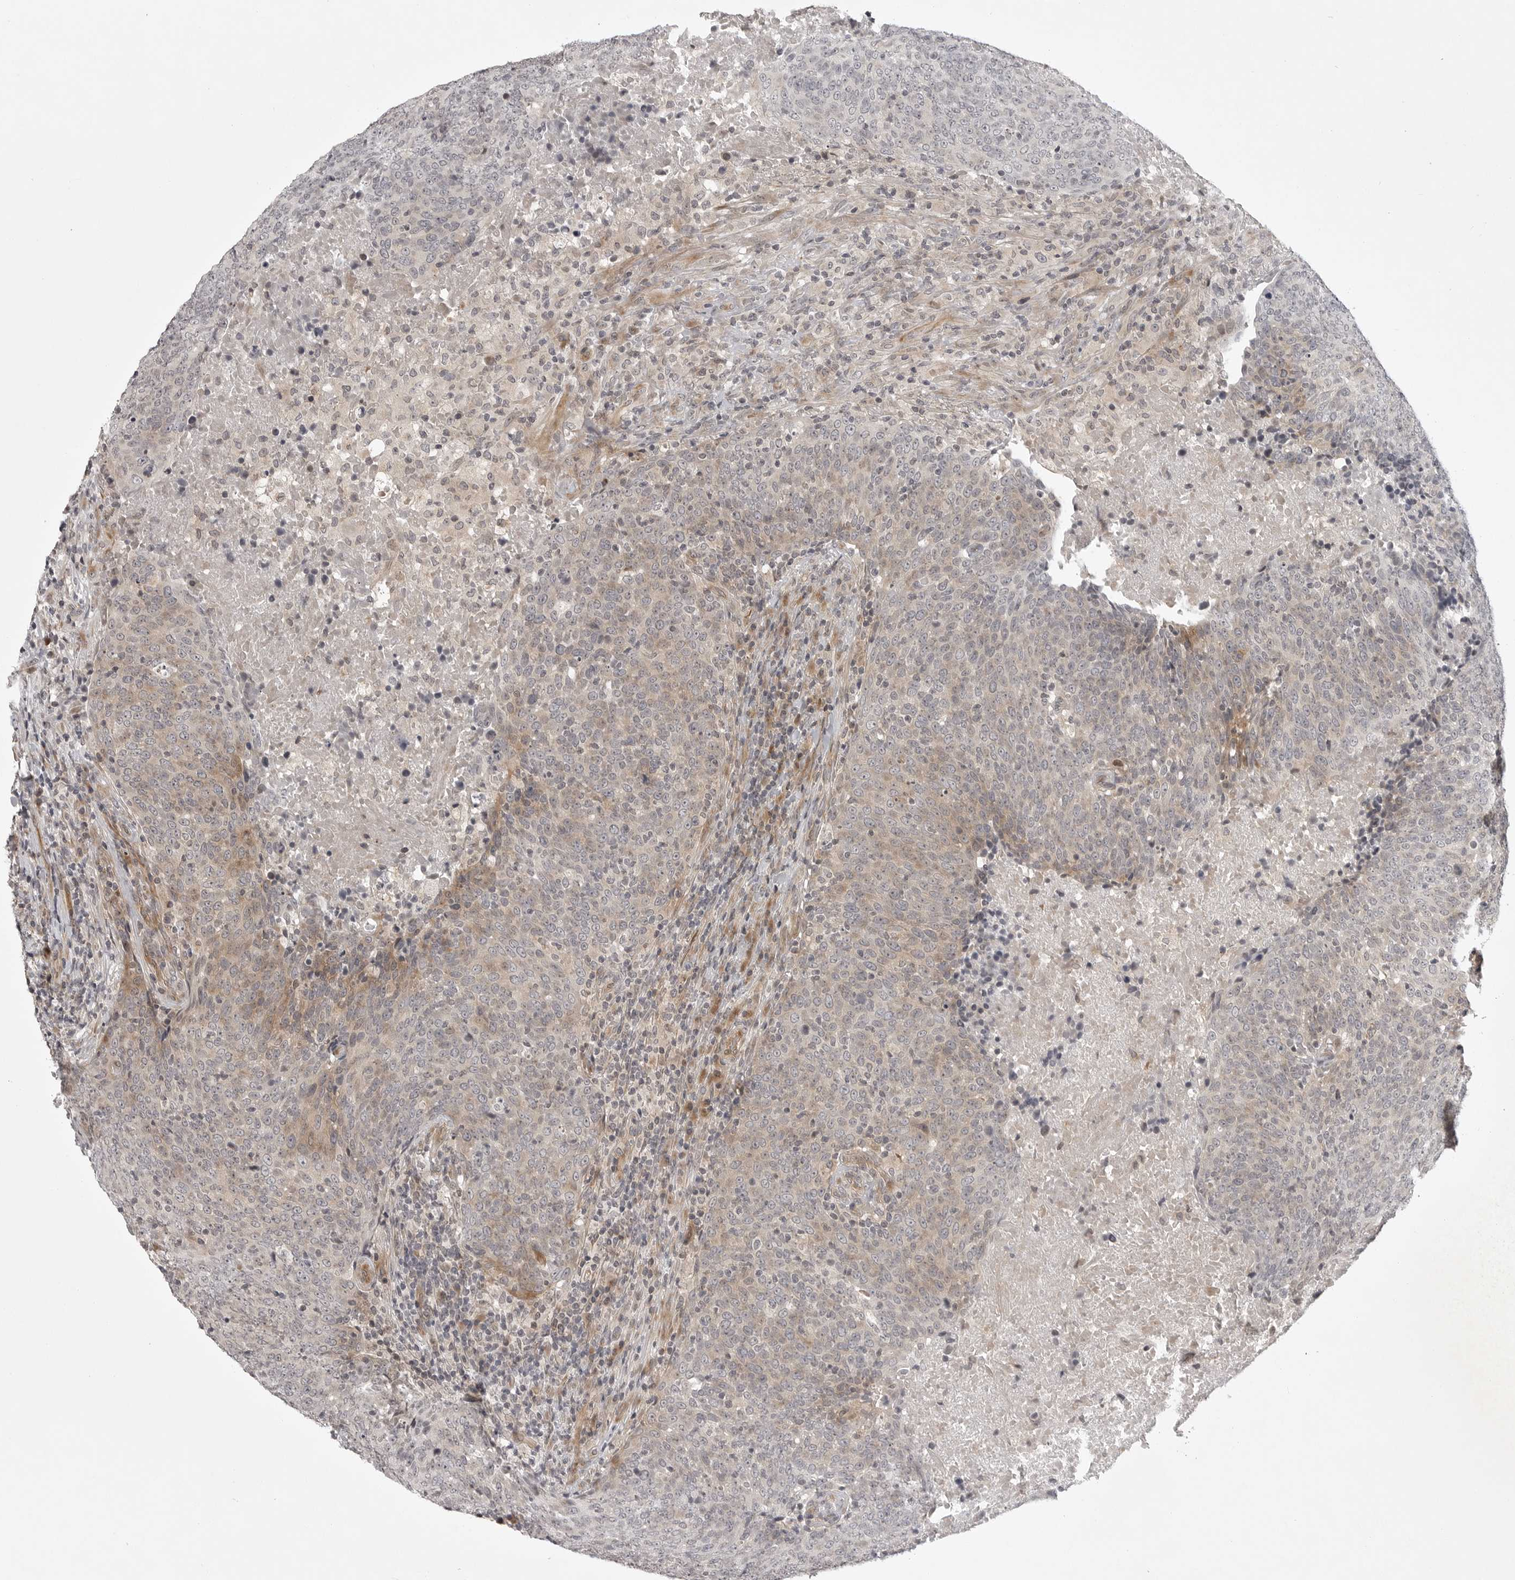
{"staining": {"intensity": "moderate", "quantity": "25%-75%", "location": "cytoplasmic/membranous,nuclear"}, "tissue": "head and neck cancer", "cell_type": "Tumor cells", "image_type": "cancer", "snomed": [{"axis": "morphology", "description": "Squamous cell carcinoma, NOS"}, {"axis": "morphology", "description": "Squamous cell carcinoma, metastatic, NOS"}, {"axis": "topography", "description": "Lymph node"}, {"axis": "topography", "description": "Head-Neck"}], "caption": "A medium amount of moderate cytoplasmic/membranous and nuclear staining is identified in approximately 25%-75% of tumor cells in head and neck metastatic squamous cell carcinoma tissue. (DAB (3,3'-diaminobenzidine) = brown stain, brightfield microscopy at high magnification).", "gene": "CD300LD", "patient": {"sex": "male", "age": 62}}